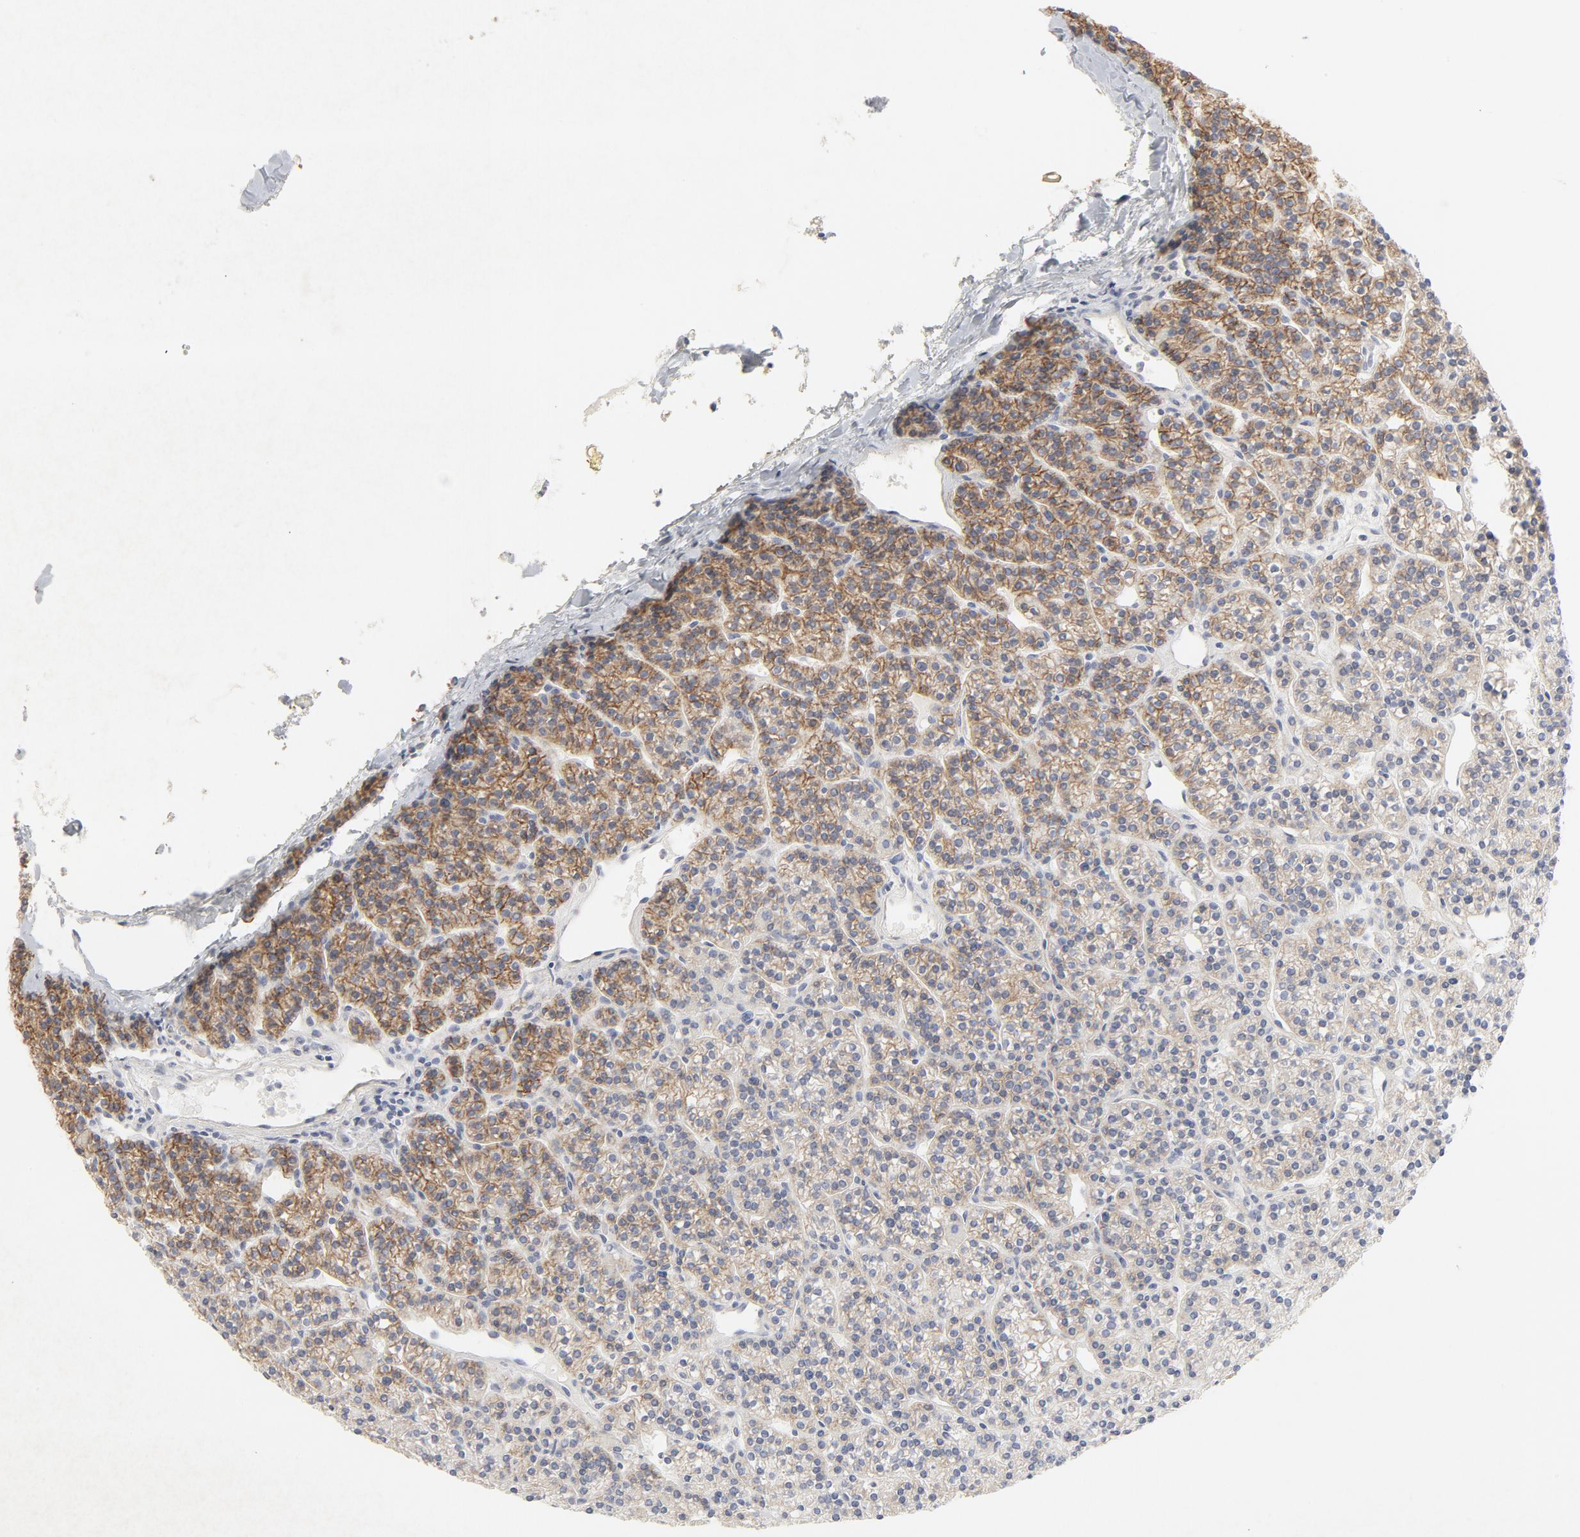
{"staining": {"intensity": "moderate", "quantity": ">75%", "location": "cytoplasmic/membranous"}, "tissue": "parathyroid gland", "cell_type": "Glandular cells", "image_type": "normal", "snomed": [{"axis": "morphology", "description": "Normal tissue, NOS"}, {"axis": "topography", "description": "Parathyroid gland"}], "caption": "IHC image of unremarkable parathyroid gland: parathyroid gland stained using immunohistochemistry (IHC) demonstrates medium levels of moderate protein expression localized specifically in the cytoplasmic/membranous of glandular cells, appearing as a cytoplasmic/membranous brown color.", "gene": "LRP6", "patient": {"sex": "female", "age": 50}}